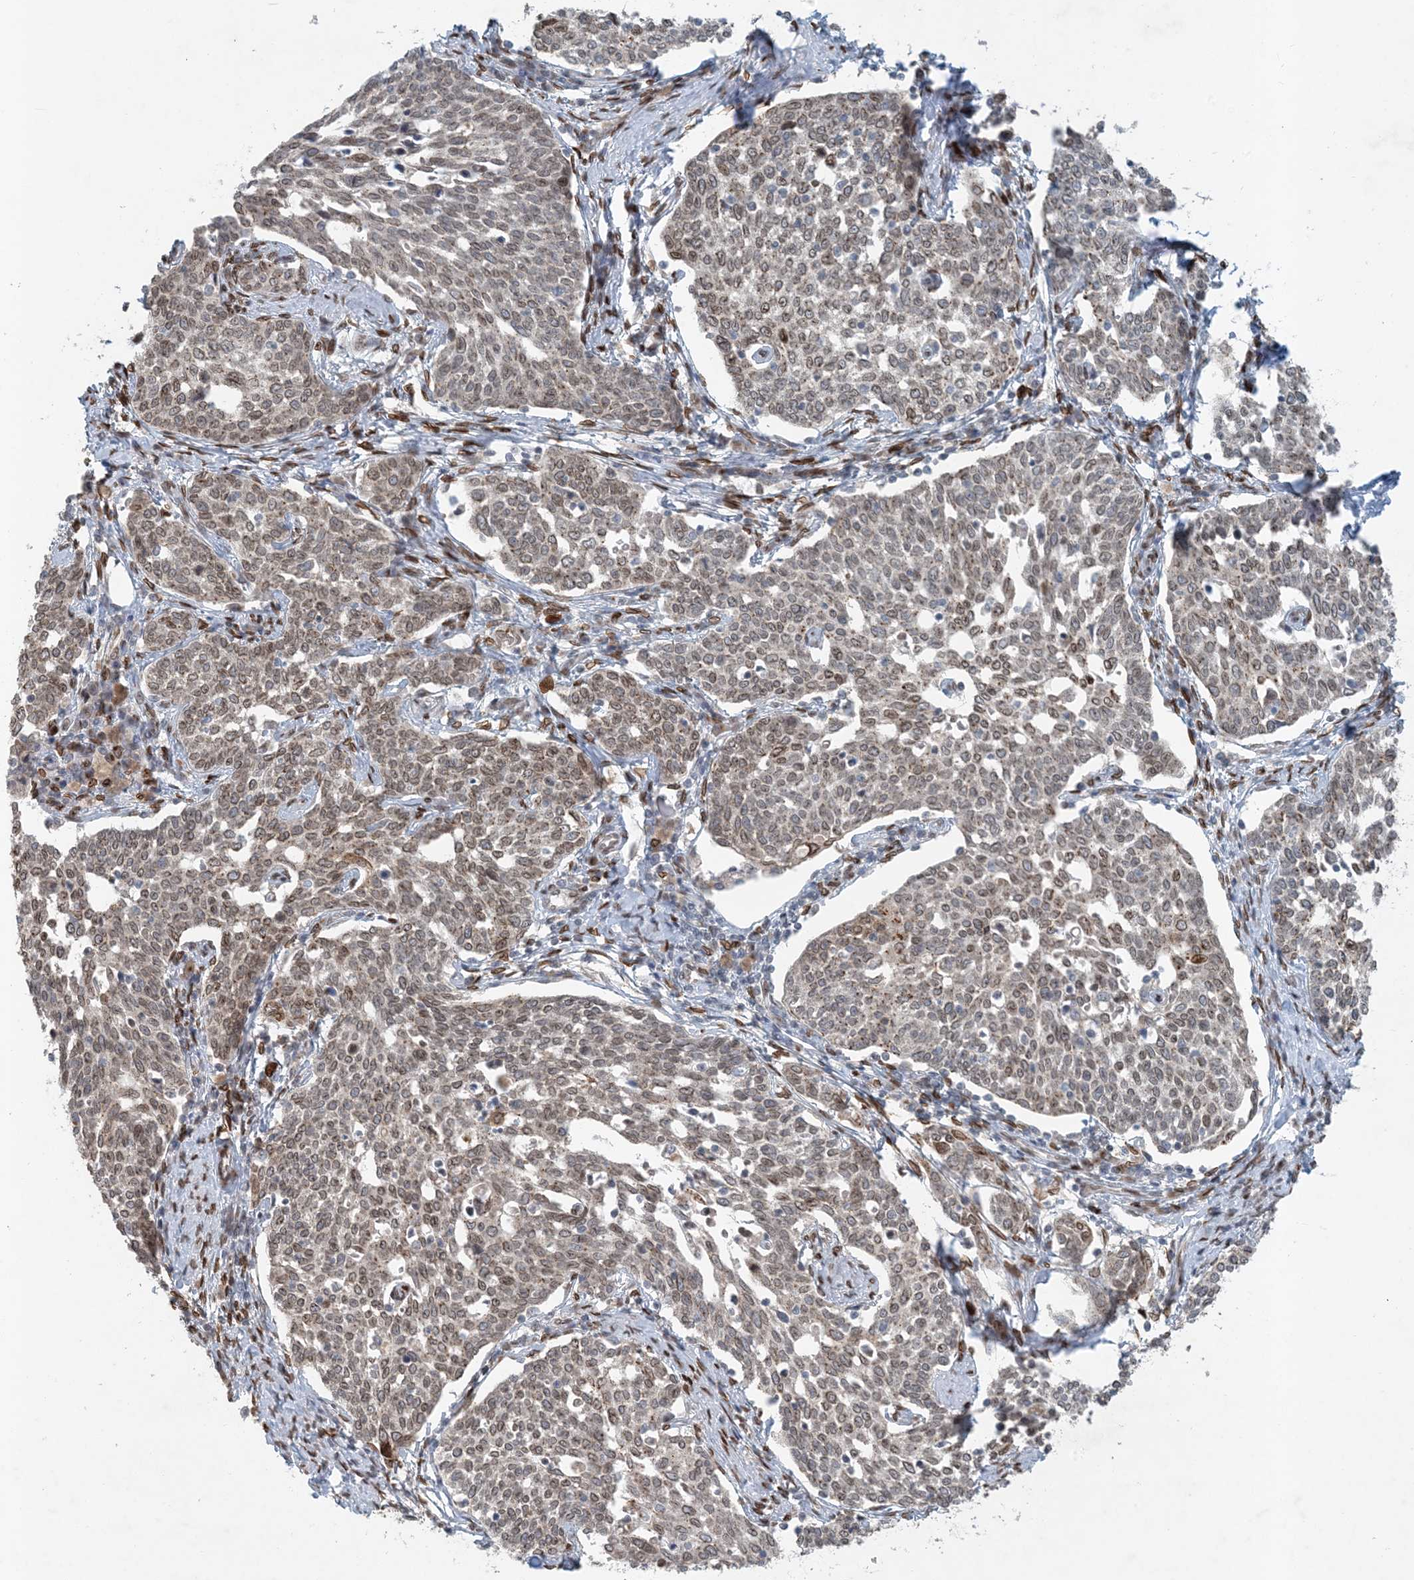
{"staining": {"intensity": "moderate", "quantity": ">75%", "location": "cytoplasmic/membranous,nuclear"}, "tissue": "cervical cancer", "cell_type": "Tumor cells", "image_type": "cancer", "snomed": [{"axis": "morphology", "description": "Squamous cell carcinoma, NOS"}, {"axis": "topography", "description": "Cervix"}], "caption": "DAB immunohistochemical staining of human cervical cancer reveals moderate cytoplasmic/membranous and nuclear protein expression in approximately >75% of tumor cells. Immunohistochemistry (ihc) stains the protein of interest in brown and the nuclei are stained blue.", "gene": "SLC35A2", "patient": {"sex": "female", "age": 34}}